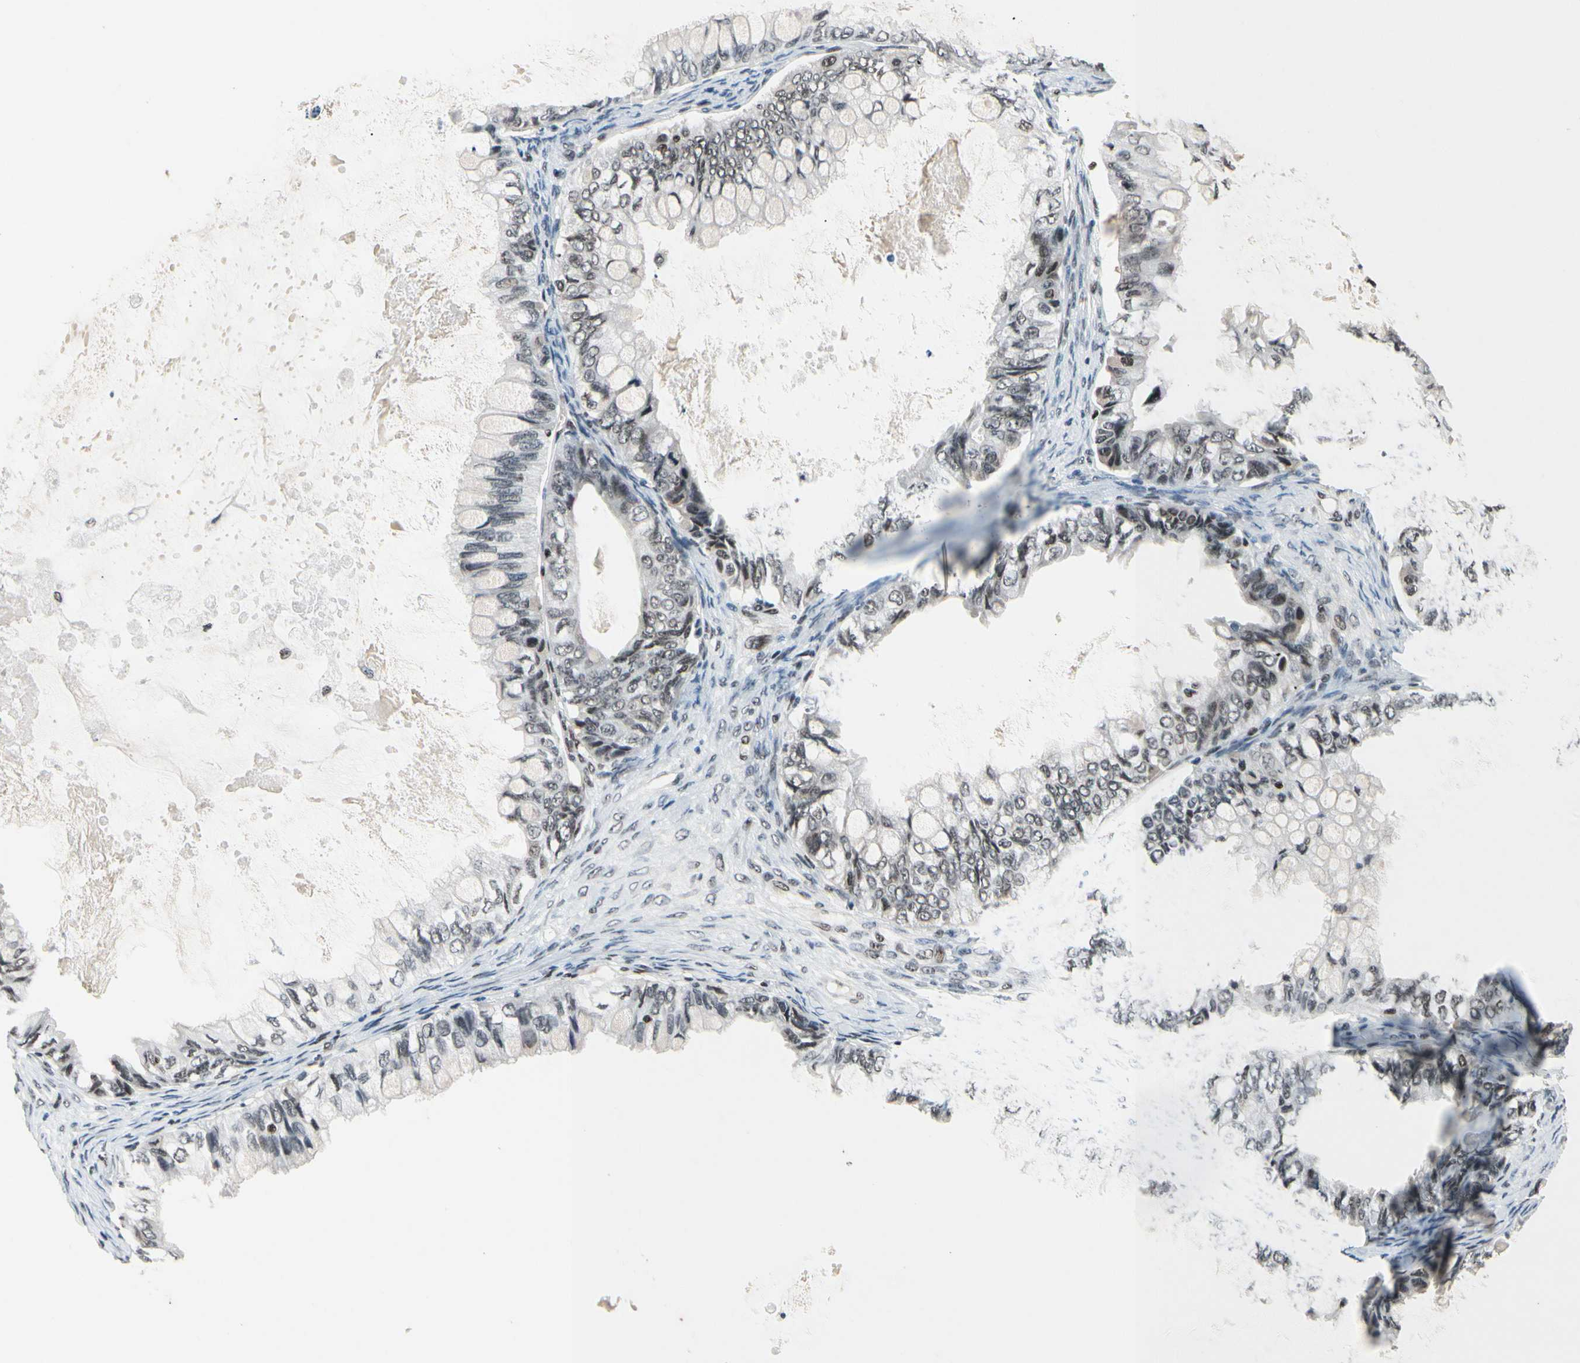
{"staining": {"intensity": "moderate", "quantity": ">75%", "location": "nuclear"}, "tissue": "ovarian cancer", "cell_type": "Tumor cells", "image_type": "cancer", "snomed": [{"axis": "morphology", "description": "Cystadenocarcinoma, mucinous, NOS"}, {"axis": "topography", "description": "Ovary"}], "caption": "Immunohistochemistry (DAB (3,3'-diaminobenzidine)) staining of ovarian cancer exhibits moderate nuclear protein expression in approximately >75% of tumor cells.", "gene": "RECQL", "patient": {"sex": "female", "age": 80}}